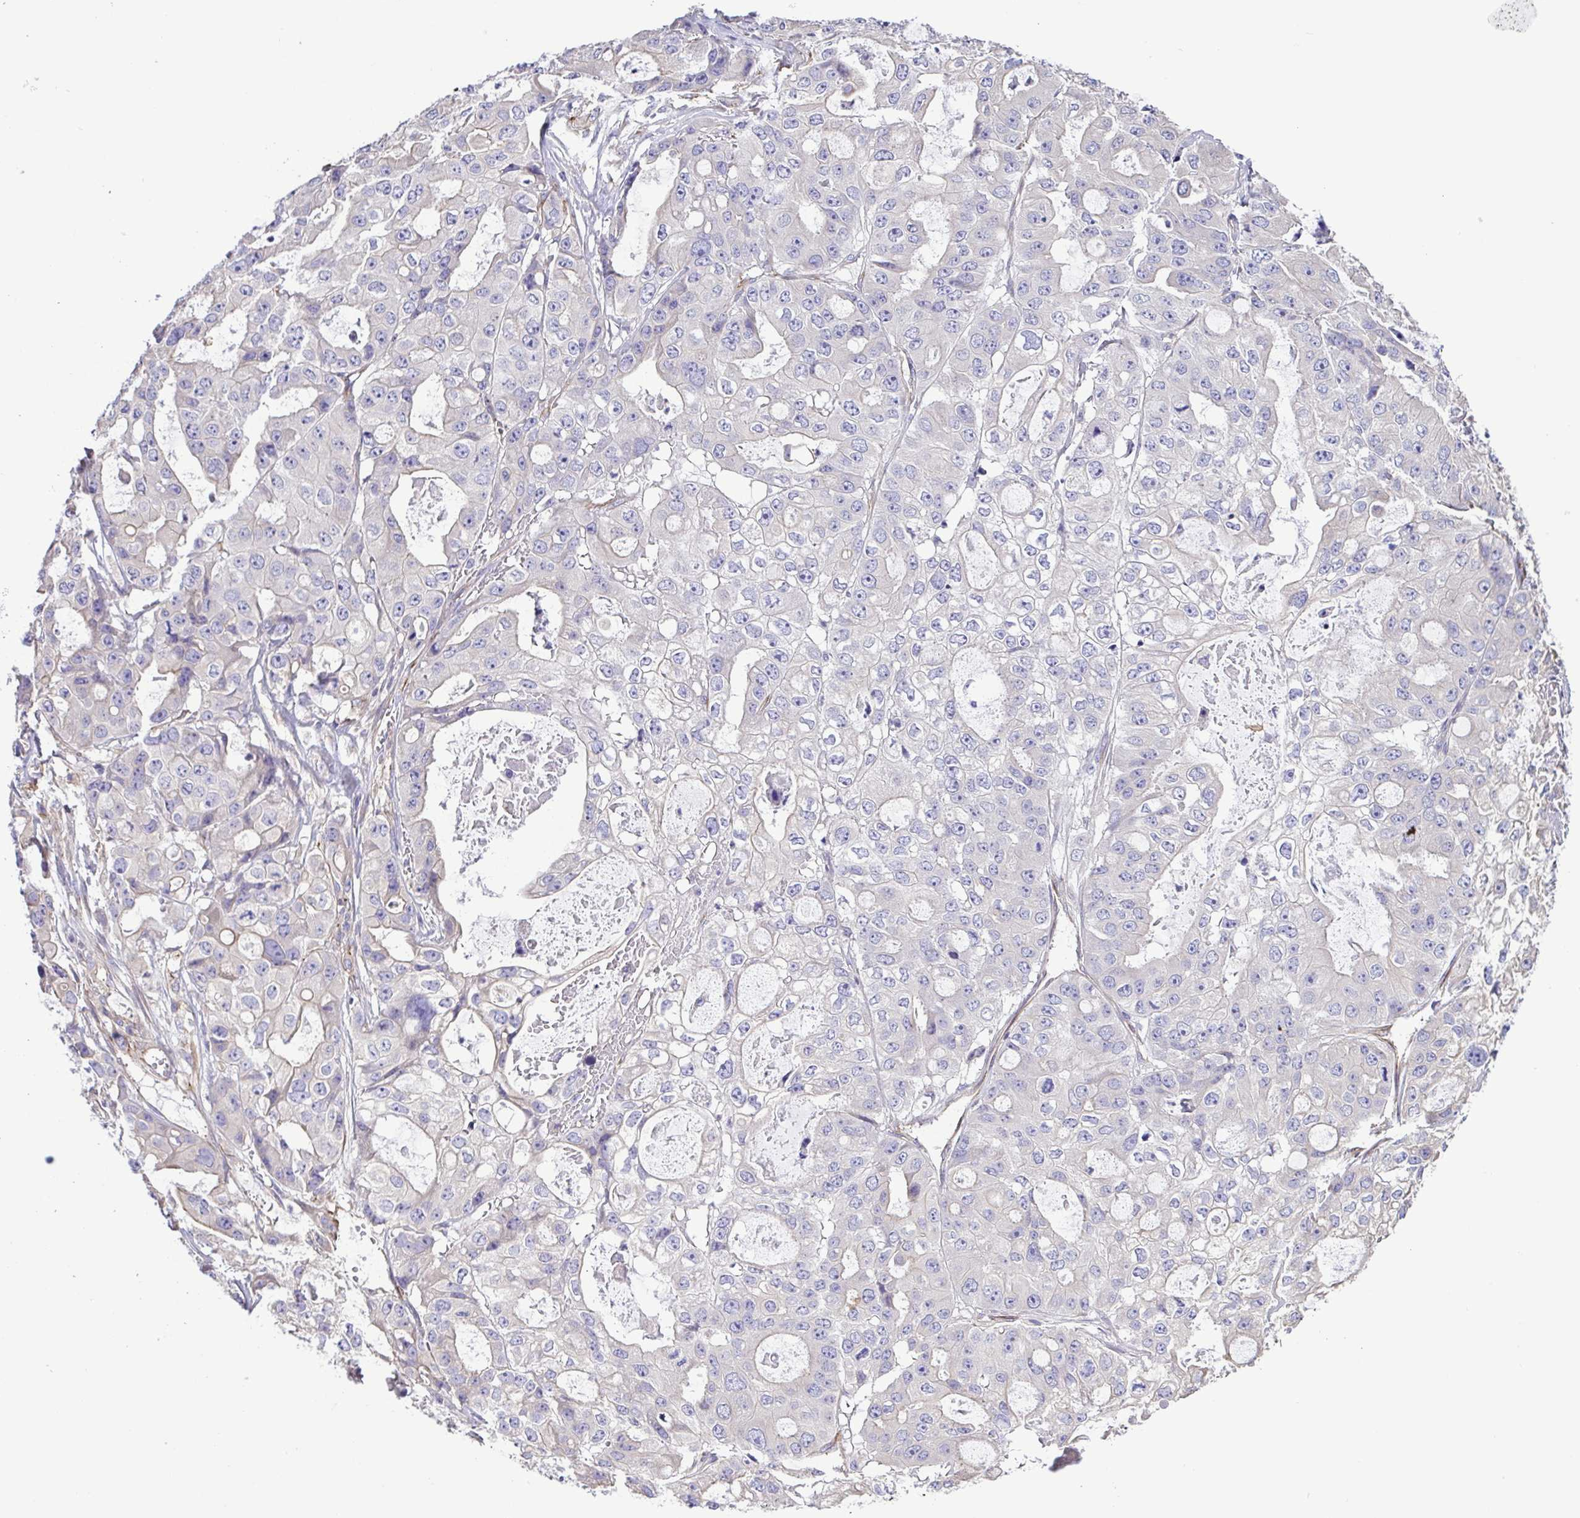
{"staining": {"intensity": "negative", "quantity": "none", "location": "none"}, "tissue": "ovarian cancer", "cell_type": "Tumor cells", "image_type": "cancer", "snomed": [{"axis": "morphology", "description": "Cystadenocarcinoma, serous, NOS"}, {"axis": "topography", "description": "Ovary"}], "caption": "An immunohistochemistry histopathology image of ovarian serous cystadenocarcinoma is shown. There is no staining in tumor cells of ovarian serous cystadenocarcinoma.", "gene": "FLT1", "patient": {"sex": "female", "age": 56}}